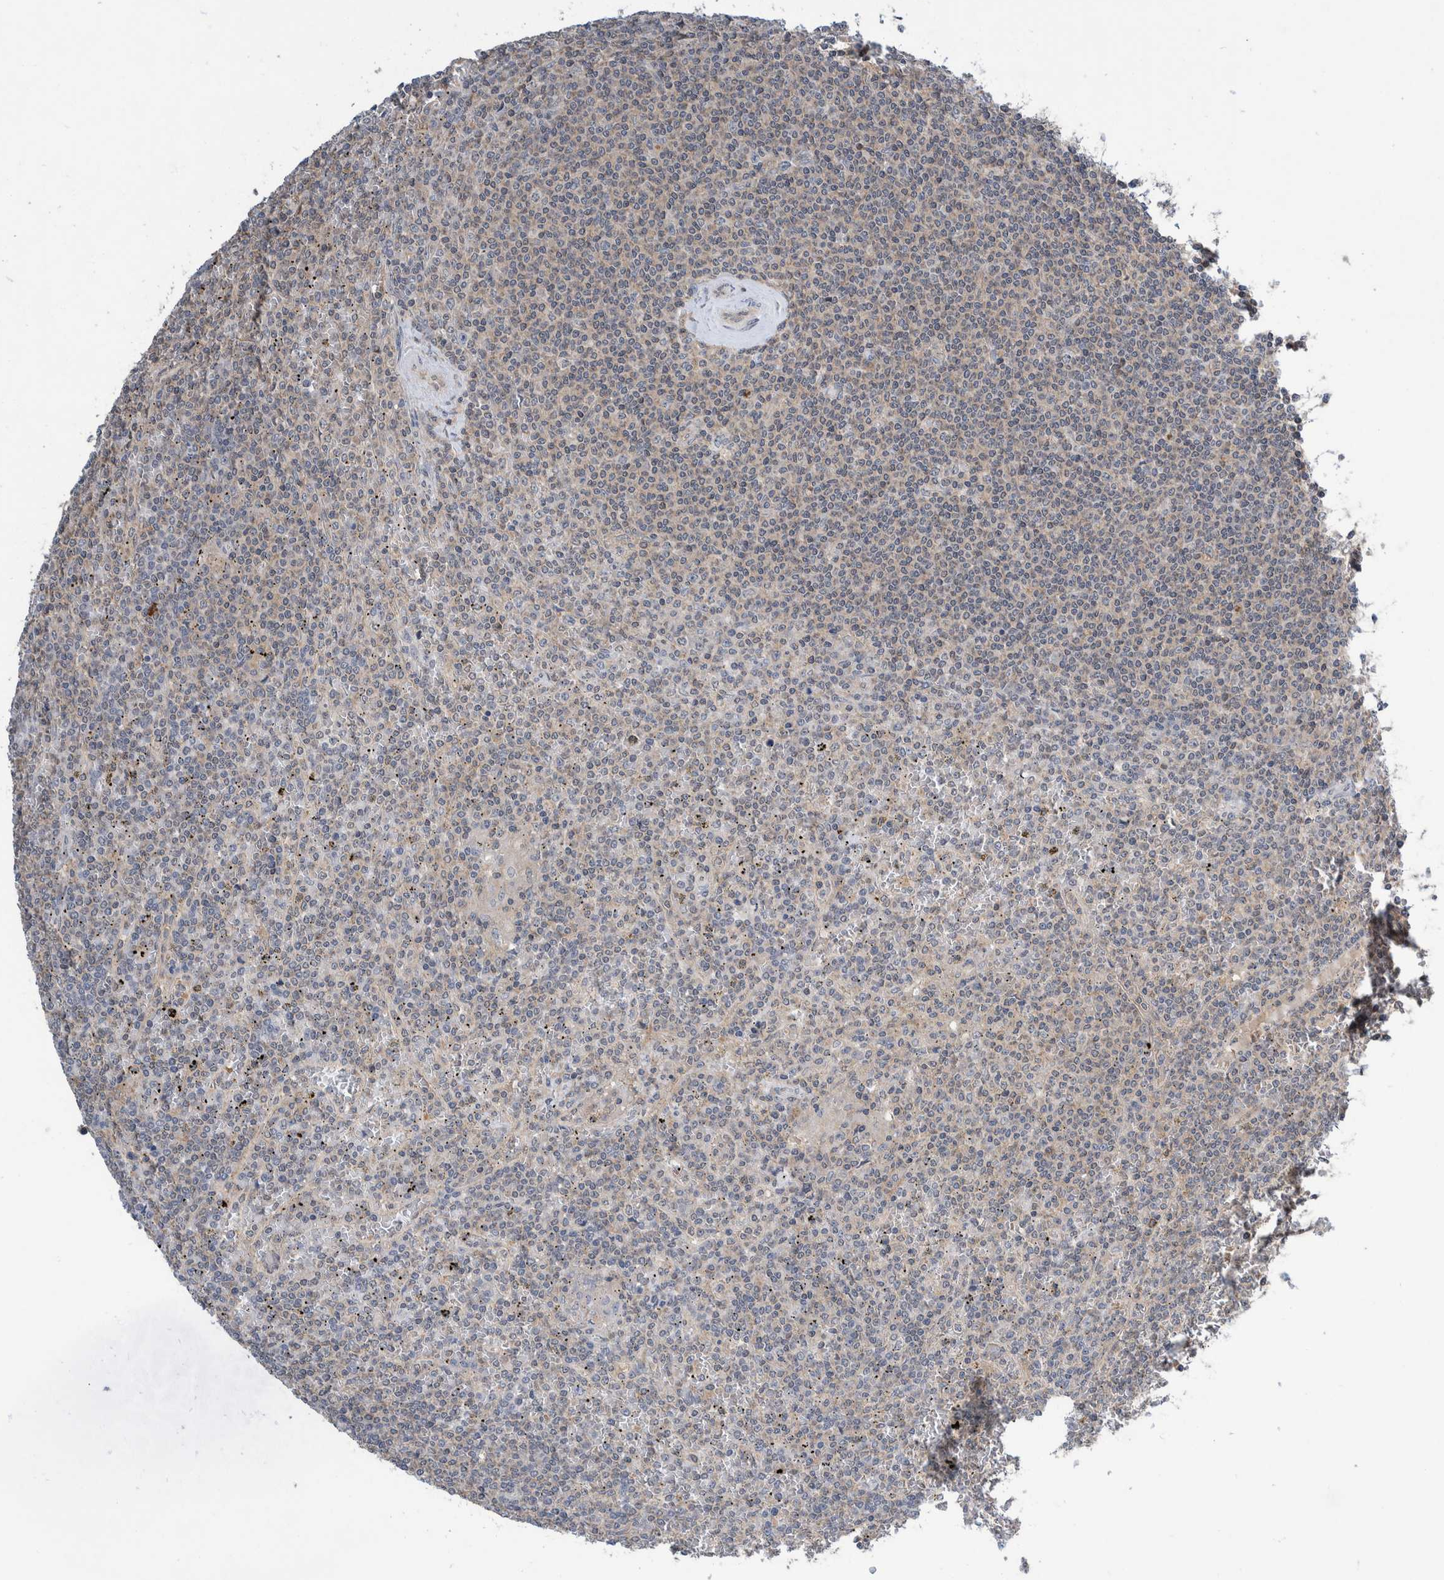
{"staining": {"intensity": "negative", "quantity": "none", "location": "none"}, "tissue": "lymphoma", "cell_type": "Tumor cells", "image_type": "cancer", "snomed": [{"axis": "morphology", "description": "Malignant lymphoma, non-Hodgkin's type, Low grade"}, {"axis": "topography", "description": "Spleen"}], "caption": "This is a micrograph of immunohistochemistry (IHC) staining of lymphoma, which shows no staining in tumor cells.", "gene": "PLPBP", "patient": {"sex": "female", "age": 19}}